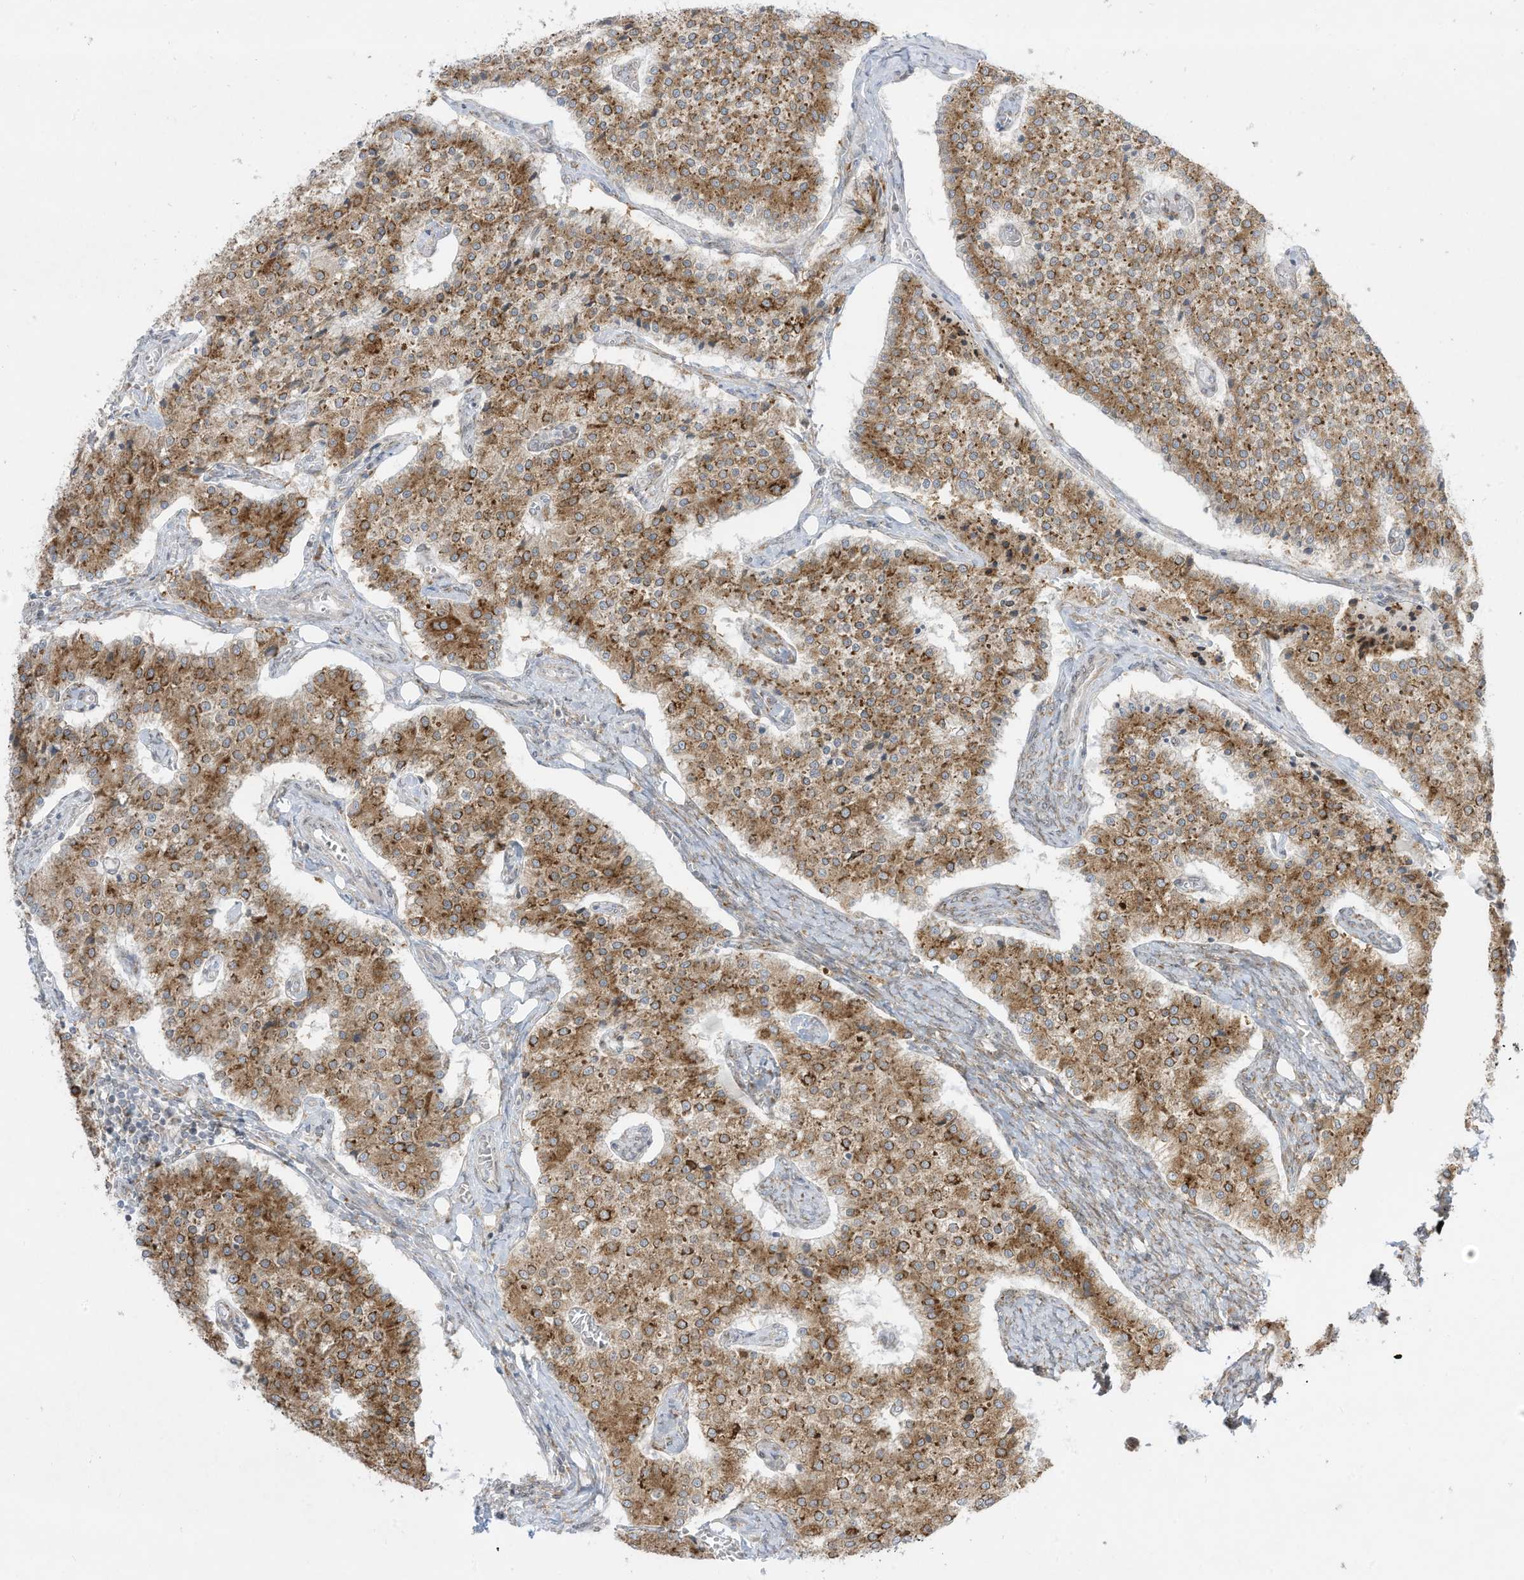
{"staining": {"intensity": "moderate", "quantity": ">75%", "location": "cytoplasmic/membranous"}, "tissue": "carcinoid", "cell_type": "Tumor cells", "image_type": "cancer", "snomed": [{"axis": "morphology", "description": "Carcinoid, malignant, NOS"}, {"axis": "topography", "description": "Colon"}], "caption": "A brown stain highlights moderate cytoplasmic/membranous positivity of a protein in human carcinoid tumor cells.", "gene": "PTK6", "patient": {"sex": "female", "age": 52}}